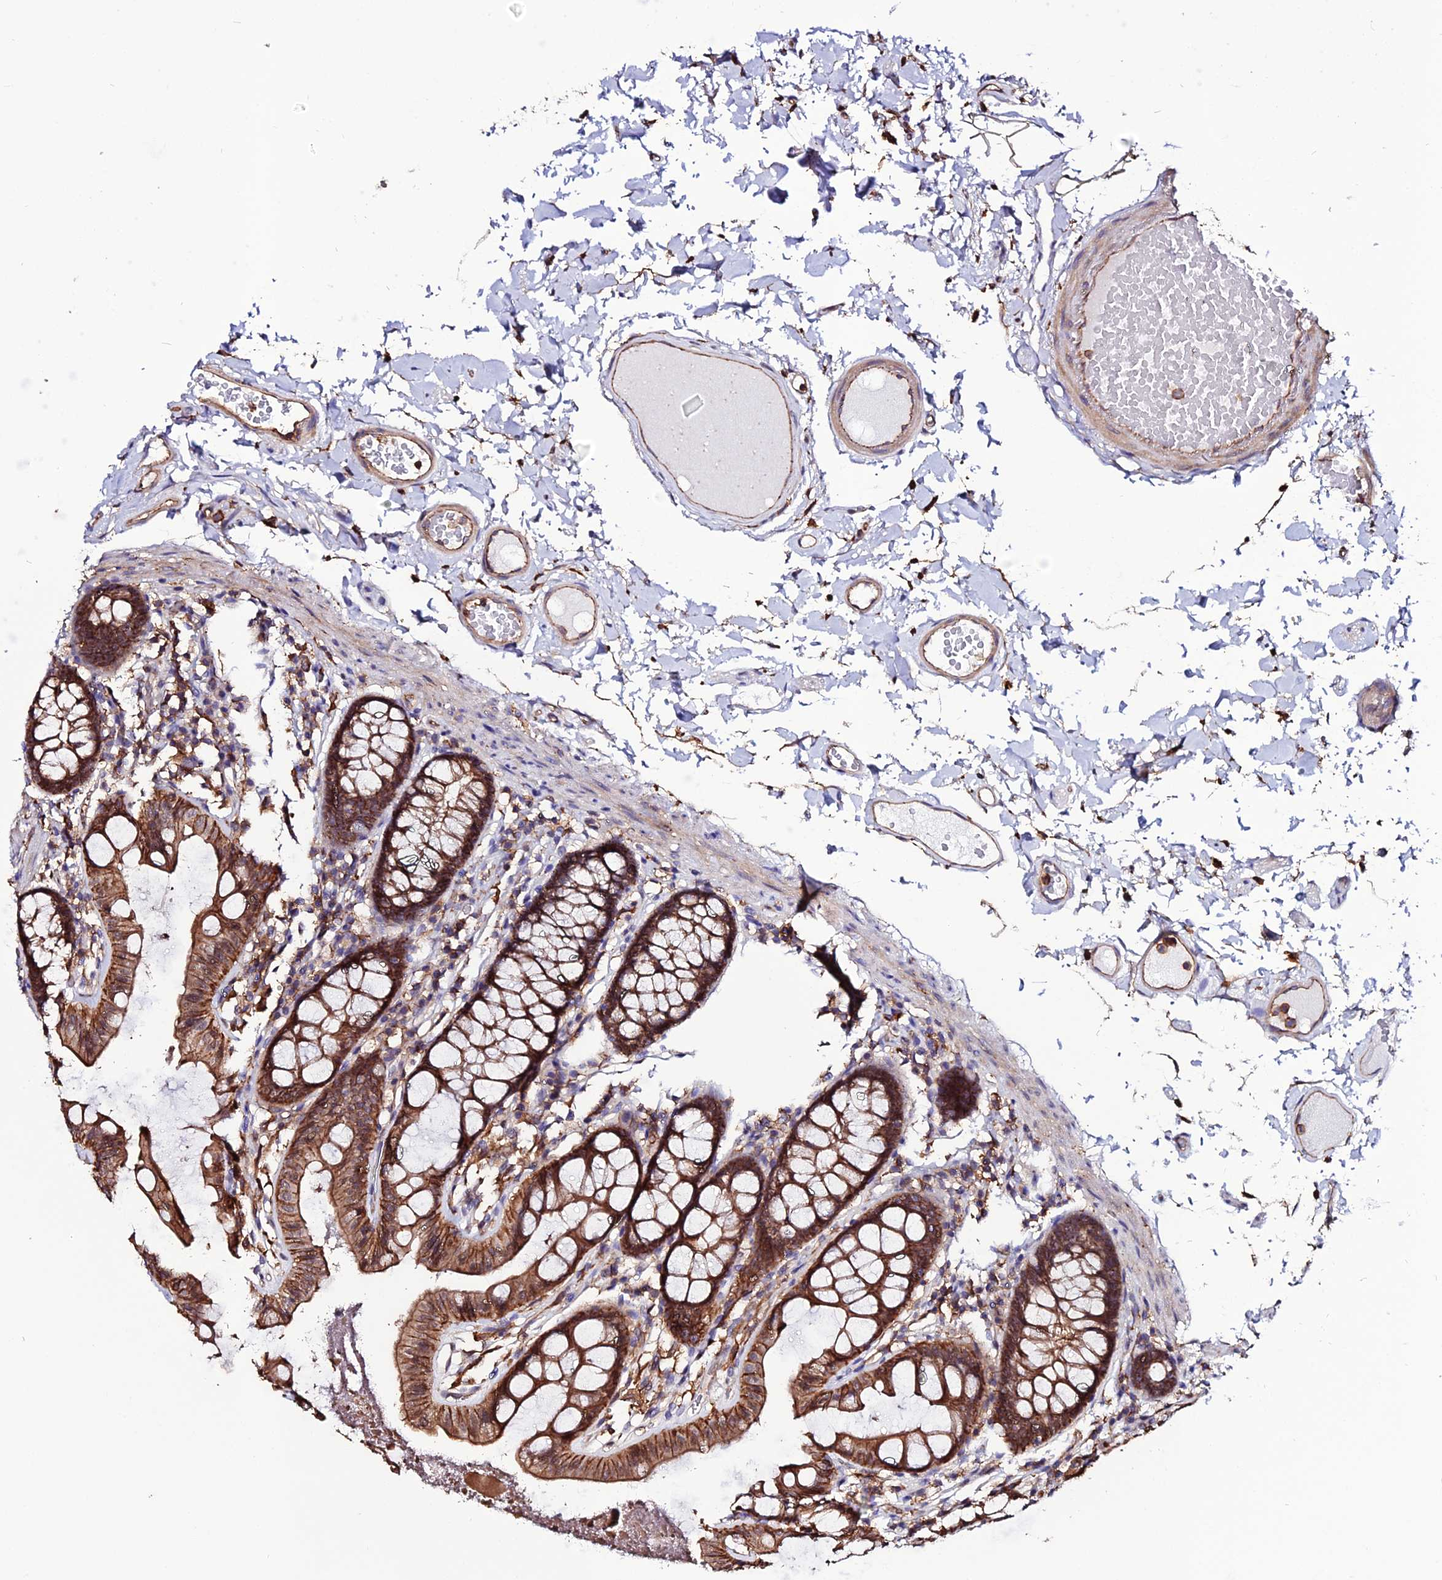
{"staining": {"intensity": "moderate", "quantity": ">75%", "location": "cytoplasmic/membranous"}, "tissue": "colon", "cell_type": "Endothelial cells", "image_type": "normal", "snomed": [{"axis": "morphology", "description": "Normal tissue, NOS"}, {"axis": "topography", "description": "Colon"}], "caption": "IHC photomicrograph of unremarkable colon: colon stained using immunohistochemistry displays medium levels of moderate protein expression localized specifically in the cytoplasmic/membranous of endothelial cells, appearing as a cytoplasmic/membranous brown color.", "gene": "USP17L10", "patient": {"sex": "male", "age": 84}}